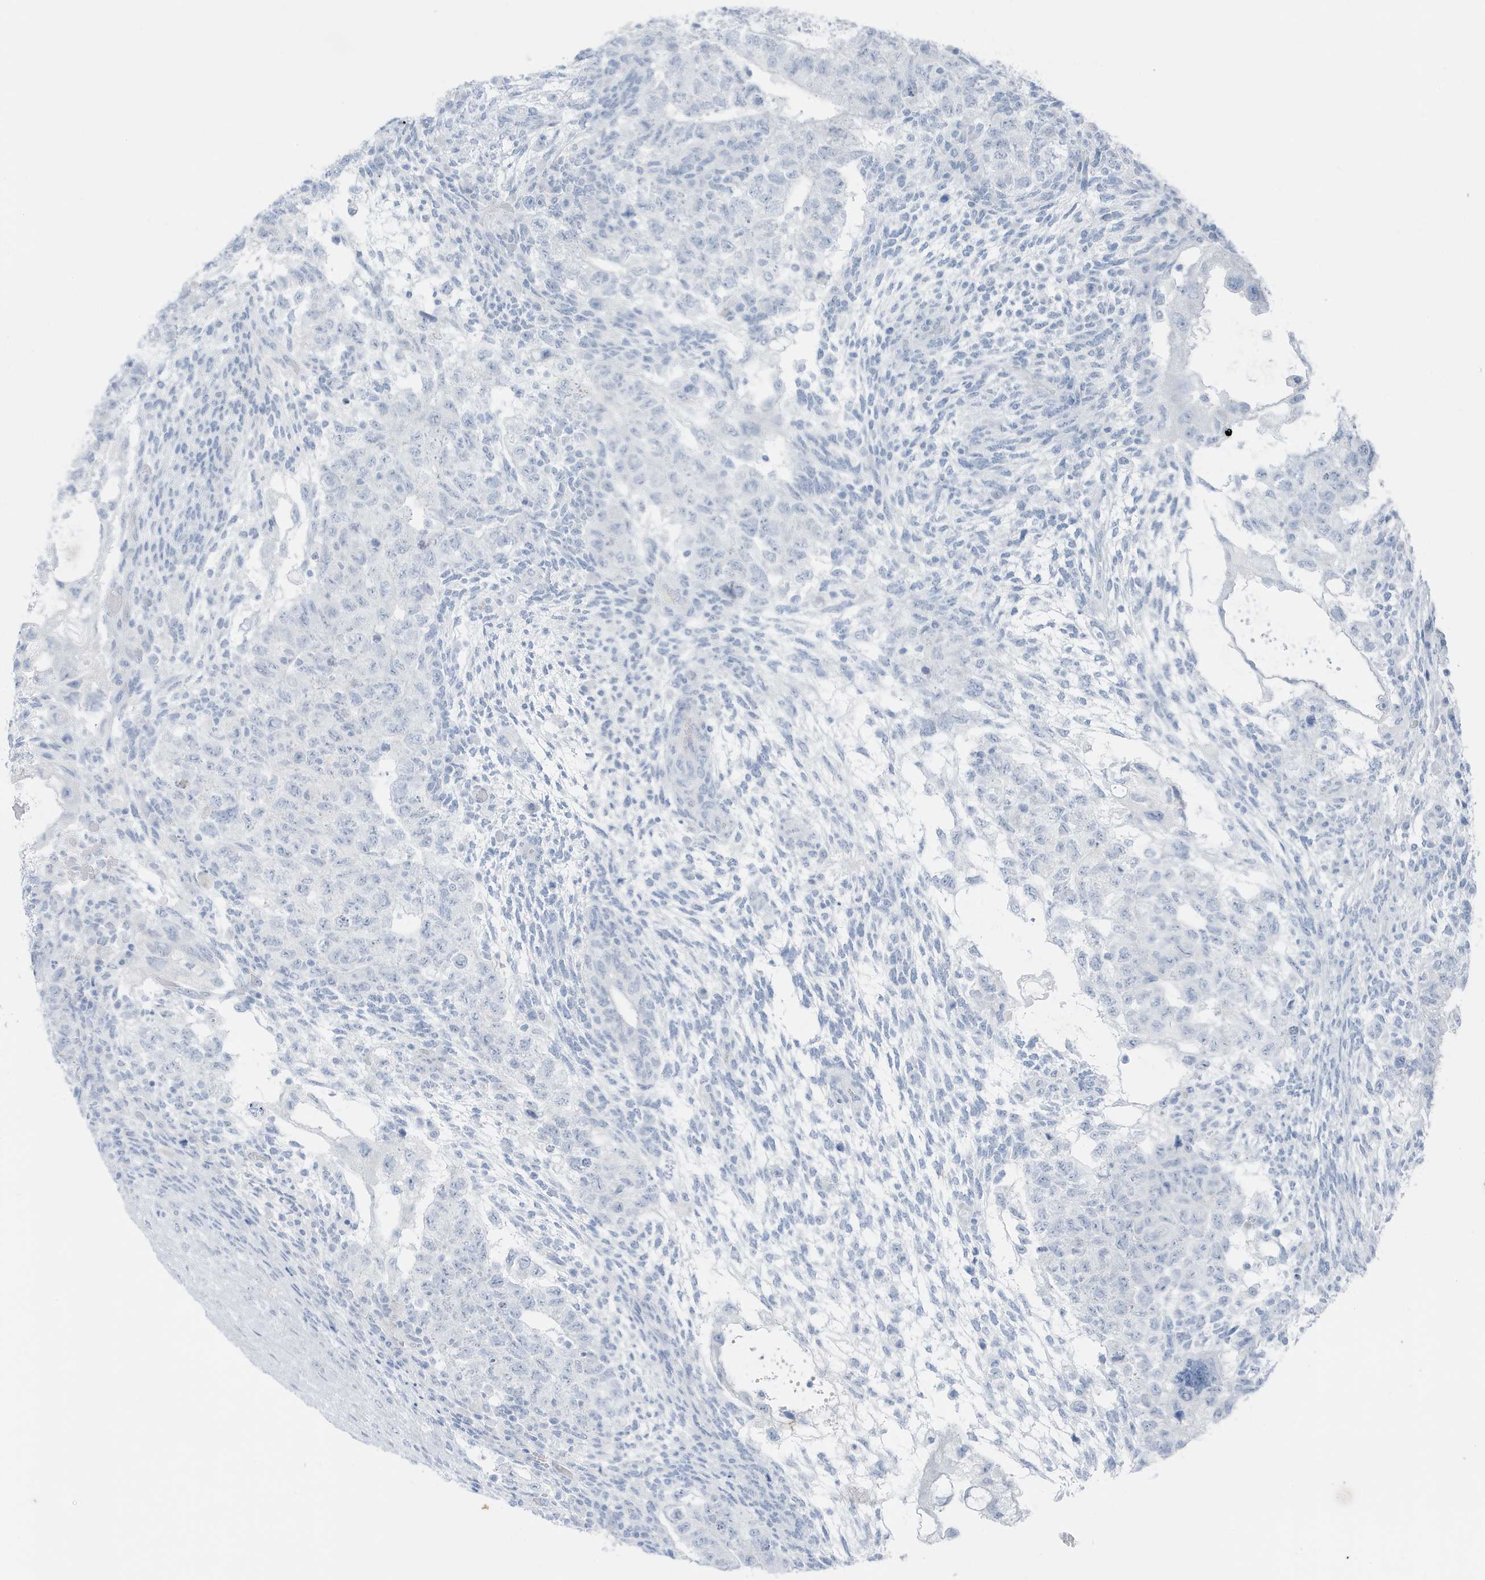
{"staining": {"intensity": "negative", "quantity": "none", "location": "none"}, "tissue": "testis cancer", "cell_type": "Tumor cells", "image_type": "cancer", "snomed": [{"axis": "morphology", "description": "Normal tissue, NOS"}, {"axis": "morphology", "description": "Carcinoma, Embryonal, NOS"}, {"axis": "topography", "description": "Testis"}], "caption": "Micrograph shows no protein positivity in tumor cells of testis embryonal carcinoma tissue. Nuclei are stained in blue.", "gene": "ZFP64", "patient": {"sex": "male", "age": 36}}